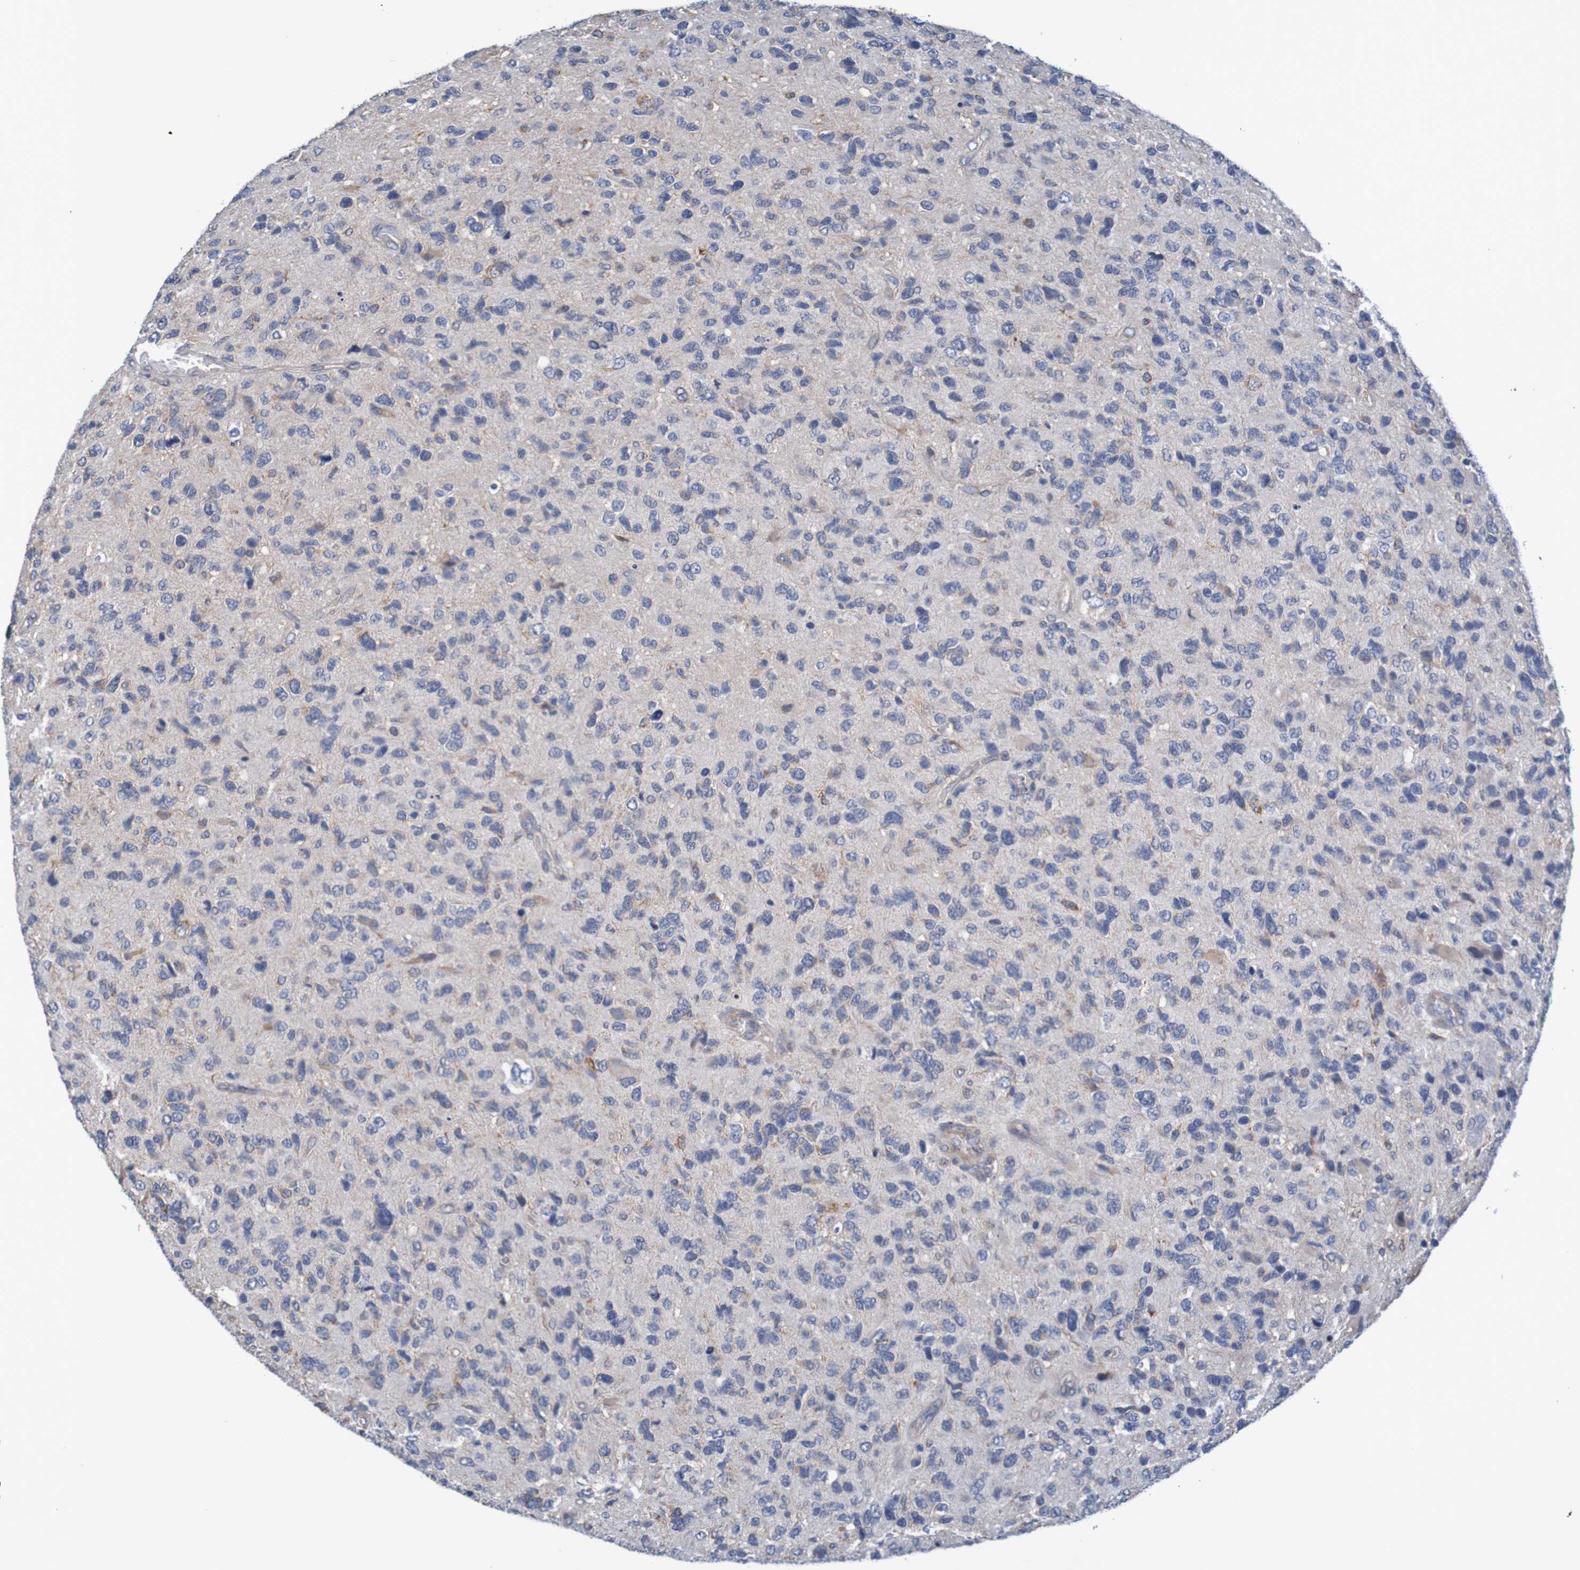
{"staining": {"intensity": "negative", "quantity": "none", "location": "none"}, "tissue": "glioma", "cell_type": "Tumor cells", "image_type": "cancer", "snomed": [{"axis": "morphology", "description": "Glioma, malignant, High grade"}, {"axis": "topography", "description": "Brain"}], "caption": "High power microscopy image of an immunohistochemistry (IHC) image of malignant glioma (high-grade), revealing no significant expression in tumor cells. Nuclei are stained in blue.", "gene": "CLDN18", "patient": {"sex": "female", "age": 58}}